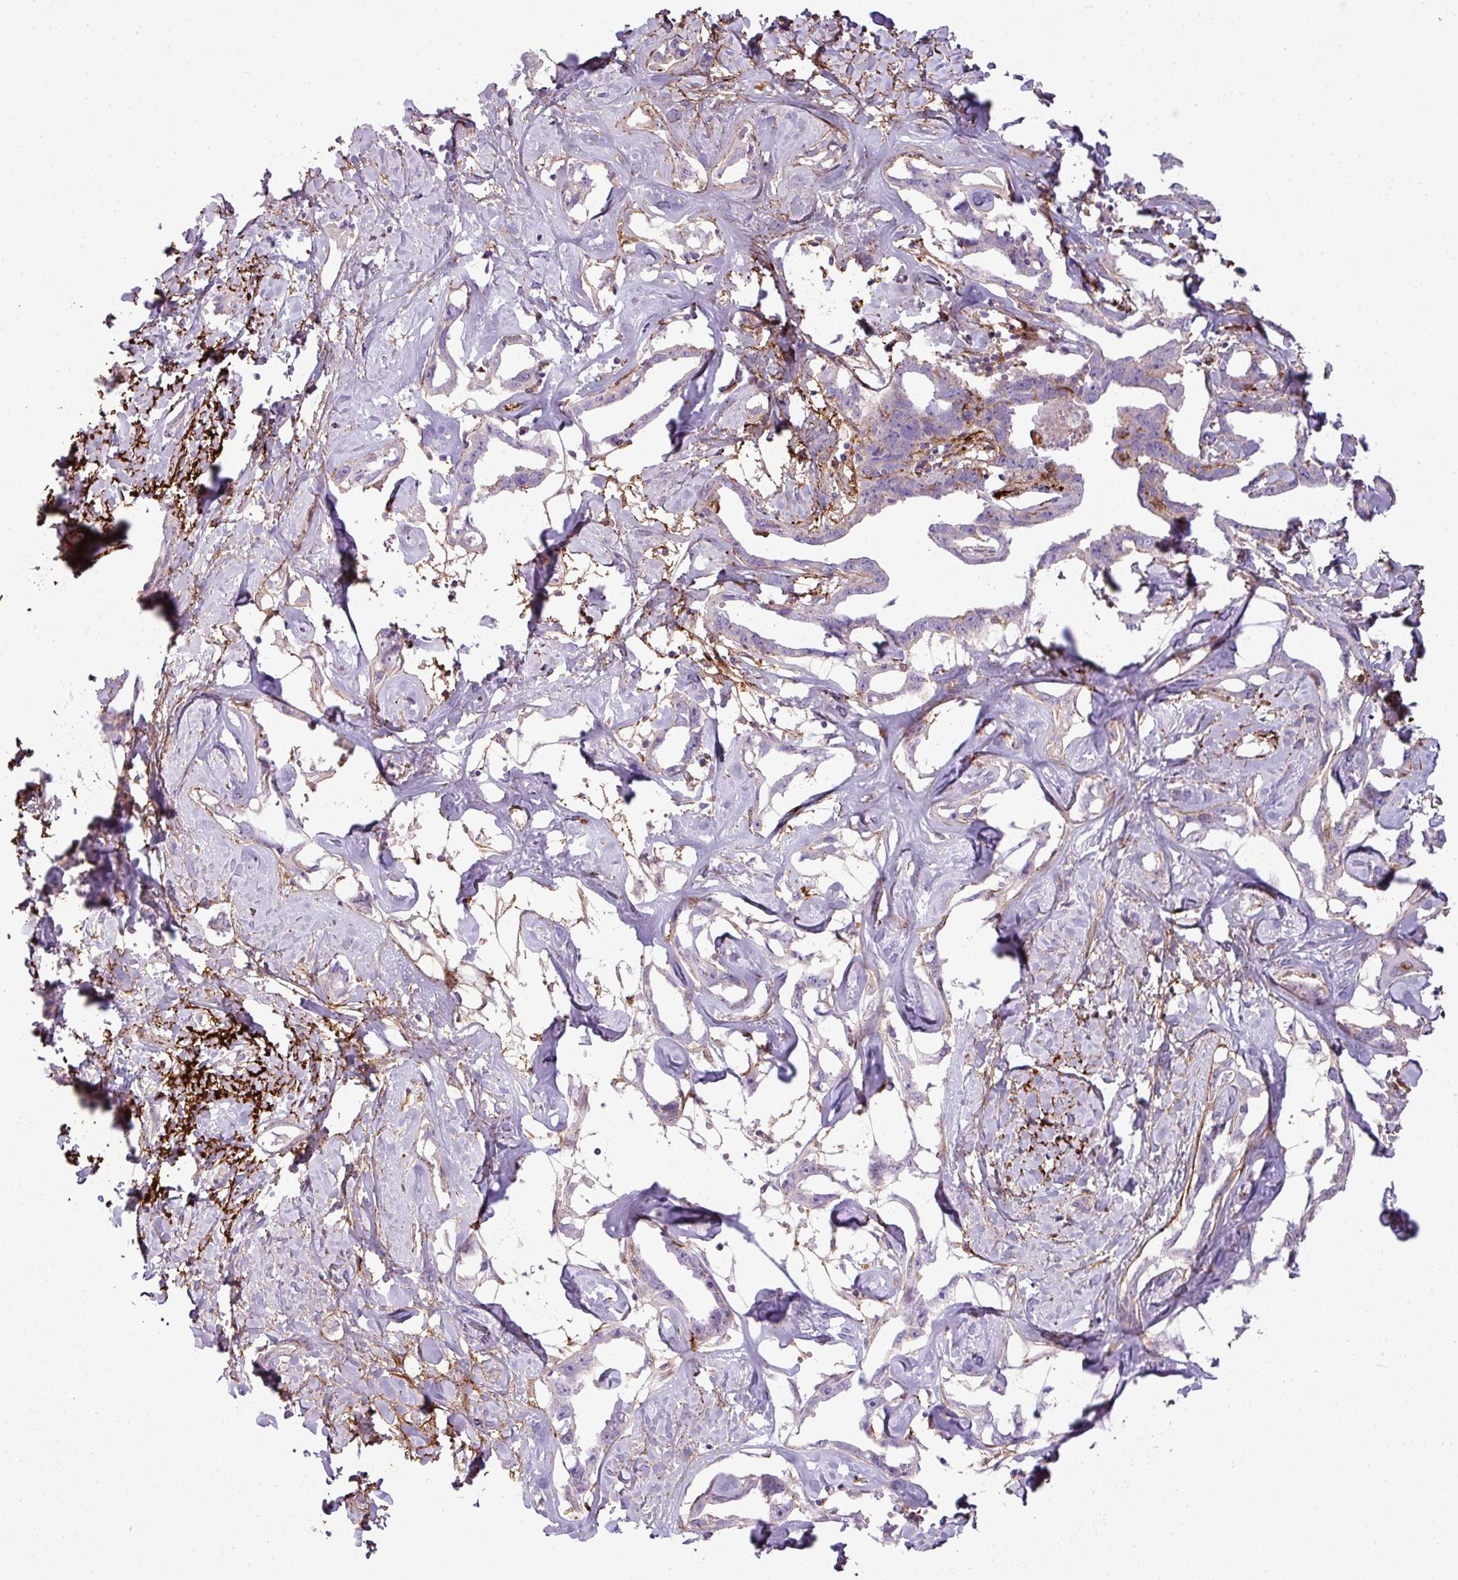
{"staining": {"intensity": "negative", "quantity": "none", "location": "none"}, "tissue": "liver cancer", "cell_type": "Tumor cells", "image_type": "cancer", "snomed": [{"axis": "morphology", "description": "Cholangiocarcinoma"}, {"axis": "topography", "description": "Liver"}], "caption": "The photomicrograph displays no staining of tumor cells in liver cholangiocarcinoma.", "gene": "COL8A1", "patient": {"sex": "male", "age": 59}}